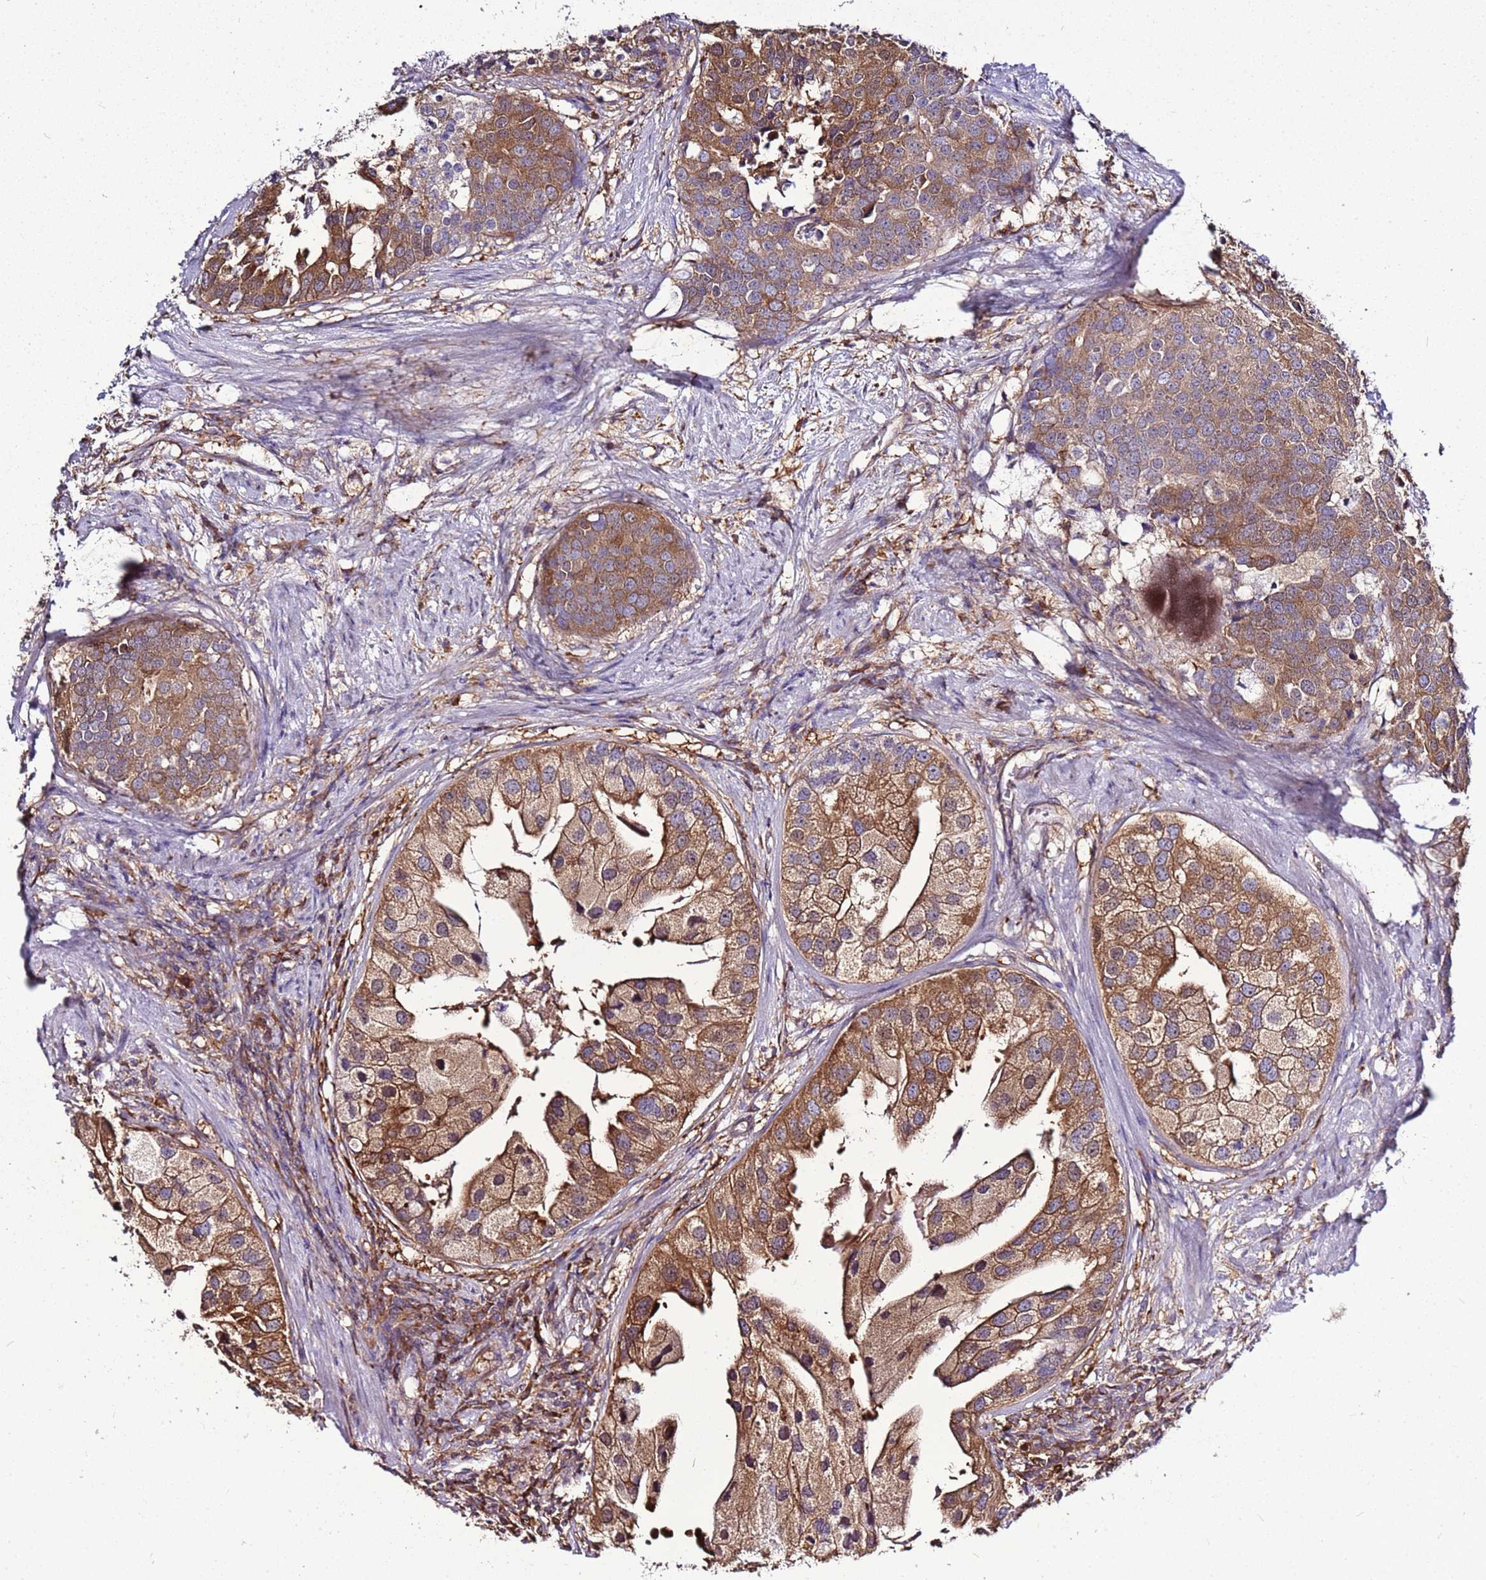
{"staining": {"intensity": "moderate", "quantity": ">75%", "location": "cytoplasmic/membranous"}, "tissue": "prostate cancer", "cell_type": "Tumor cells", "image_type": "cancer", "snomed": [{"axis": "morphology", "description": "Adenocarcinoma, High grade"}, {"axis": "topography", "description": "Prostate"}], "caption": "Immunohistochemistry (IHC) image of neoplastic tissue: prostate cancer (high-grade adenocarcinoma) stained using IHC demonstrates medium levels of moderate protein expression localized specifically in the cytoplasmic/membranous of tumor cells, appearing as a cytoplasmic/membranous brown color.", "gene": "ATXN2L", "patient": {"sex": "male", "age": 62}}